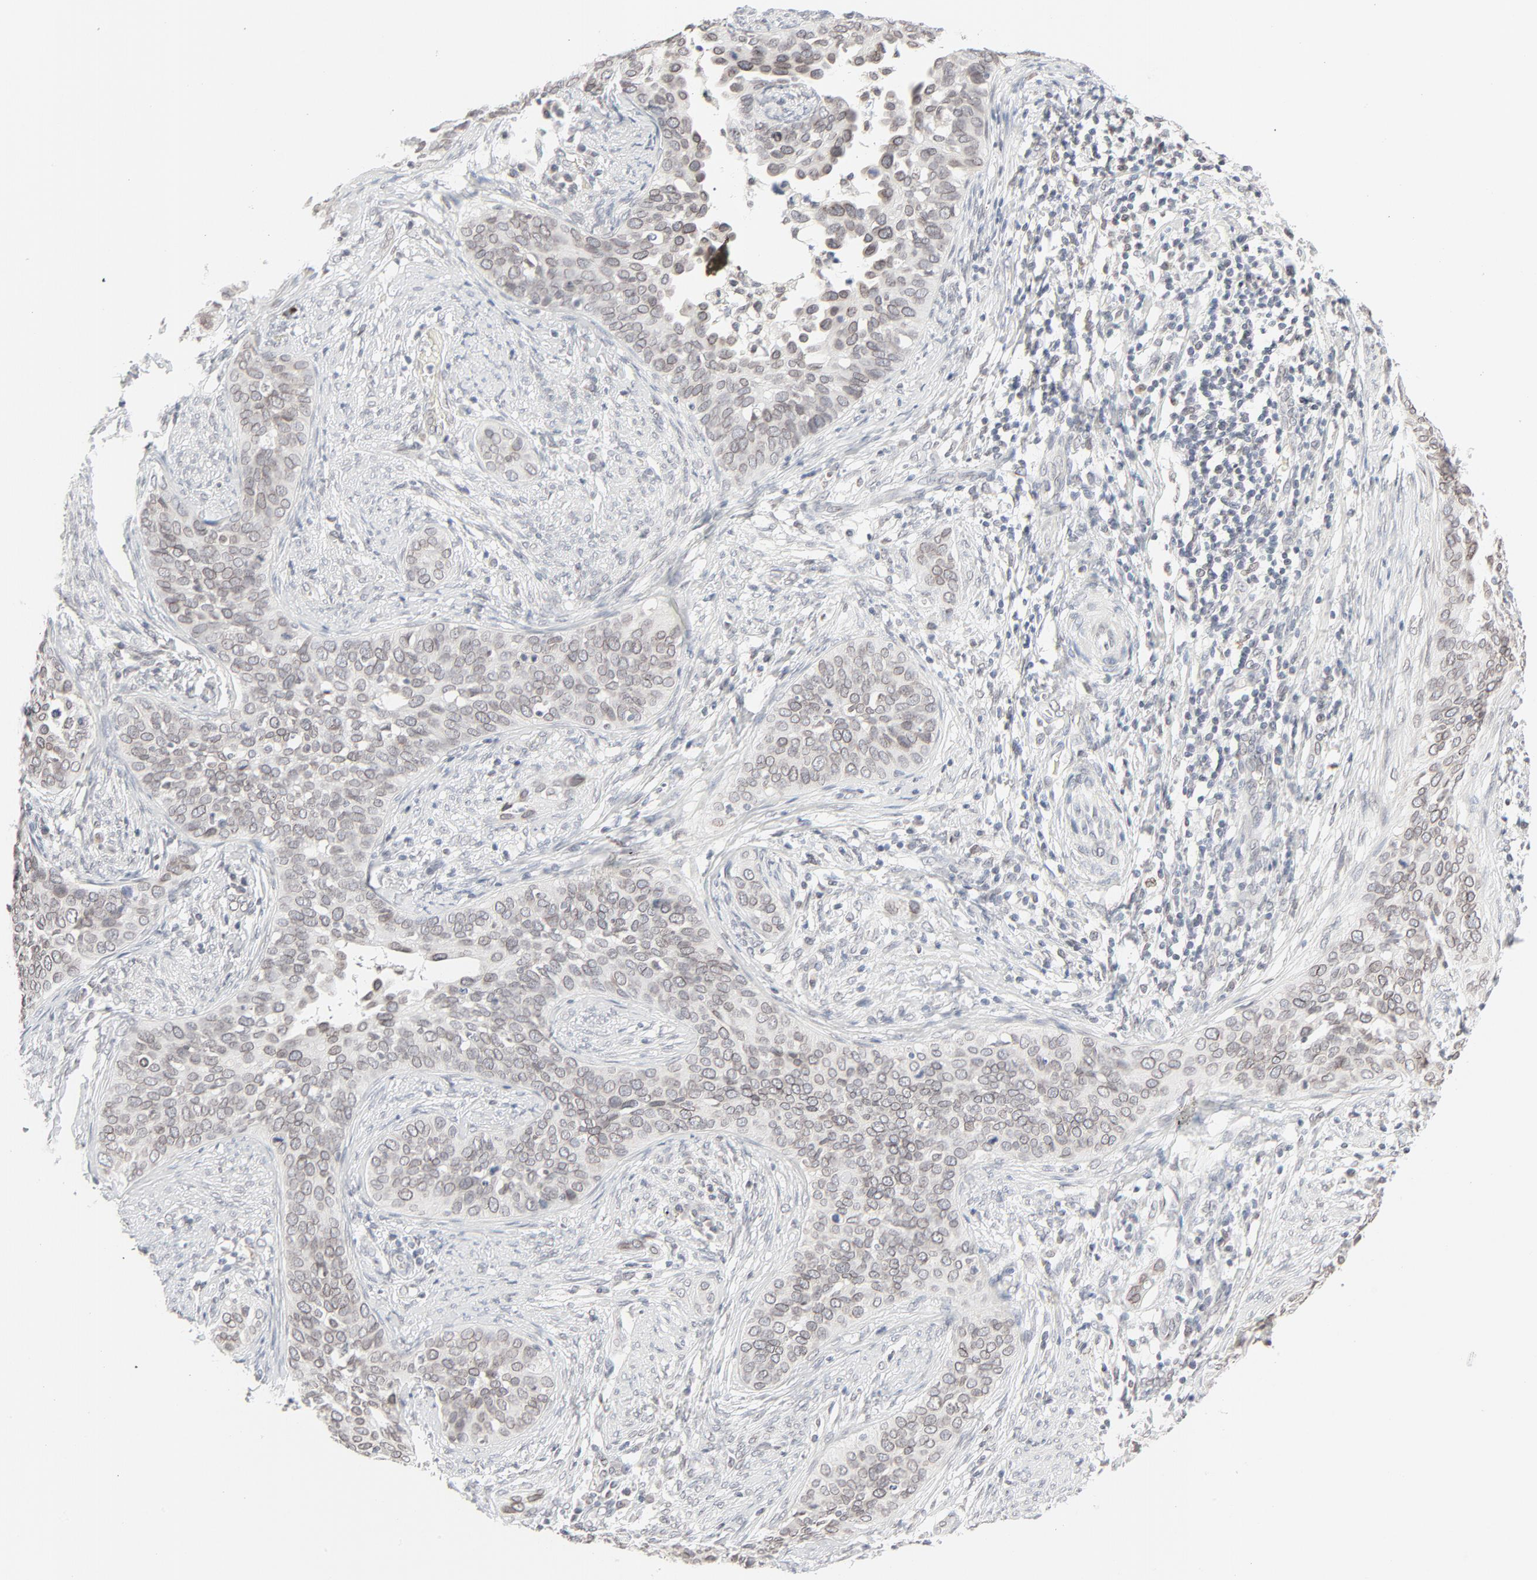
{"staining": {"intensity": "weak", "quantity": "25%-75%", "location": "cytoplasmic/membranous,nuclear"}, "tissue": "cervical cancer", "cell_type": "Tumor cells", "image_type": "cancer", "snomed": [{"axis": "morphology", "description": "Squamous cell carcinoma, NOS"}, {"axis": "topography", "description": "Cervix"}], "caption": "A high-resolution photomicrograph shows immunohistochemistry staining of squamous cell carcinoma (cervical), which exhibits weak cytoplasmic/membranous and nuclear positivity in about 25%-75% of tumor cells.", "gene": "MAD1L1", "patient": {"sex": "female", "age": 31}}